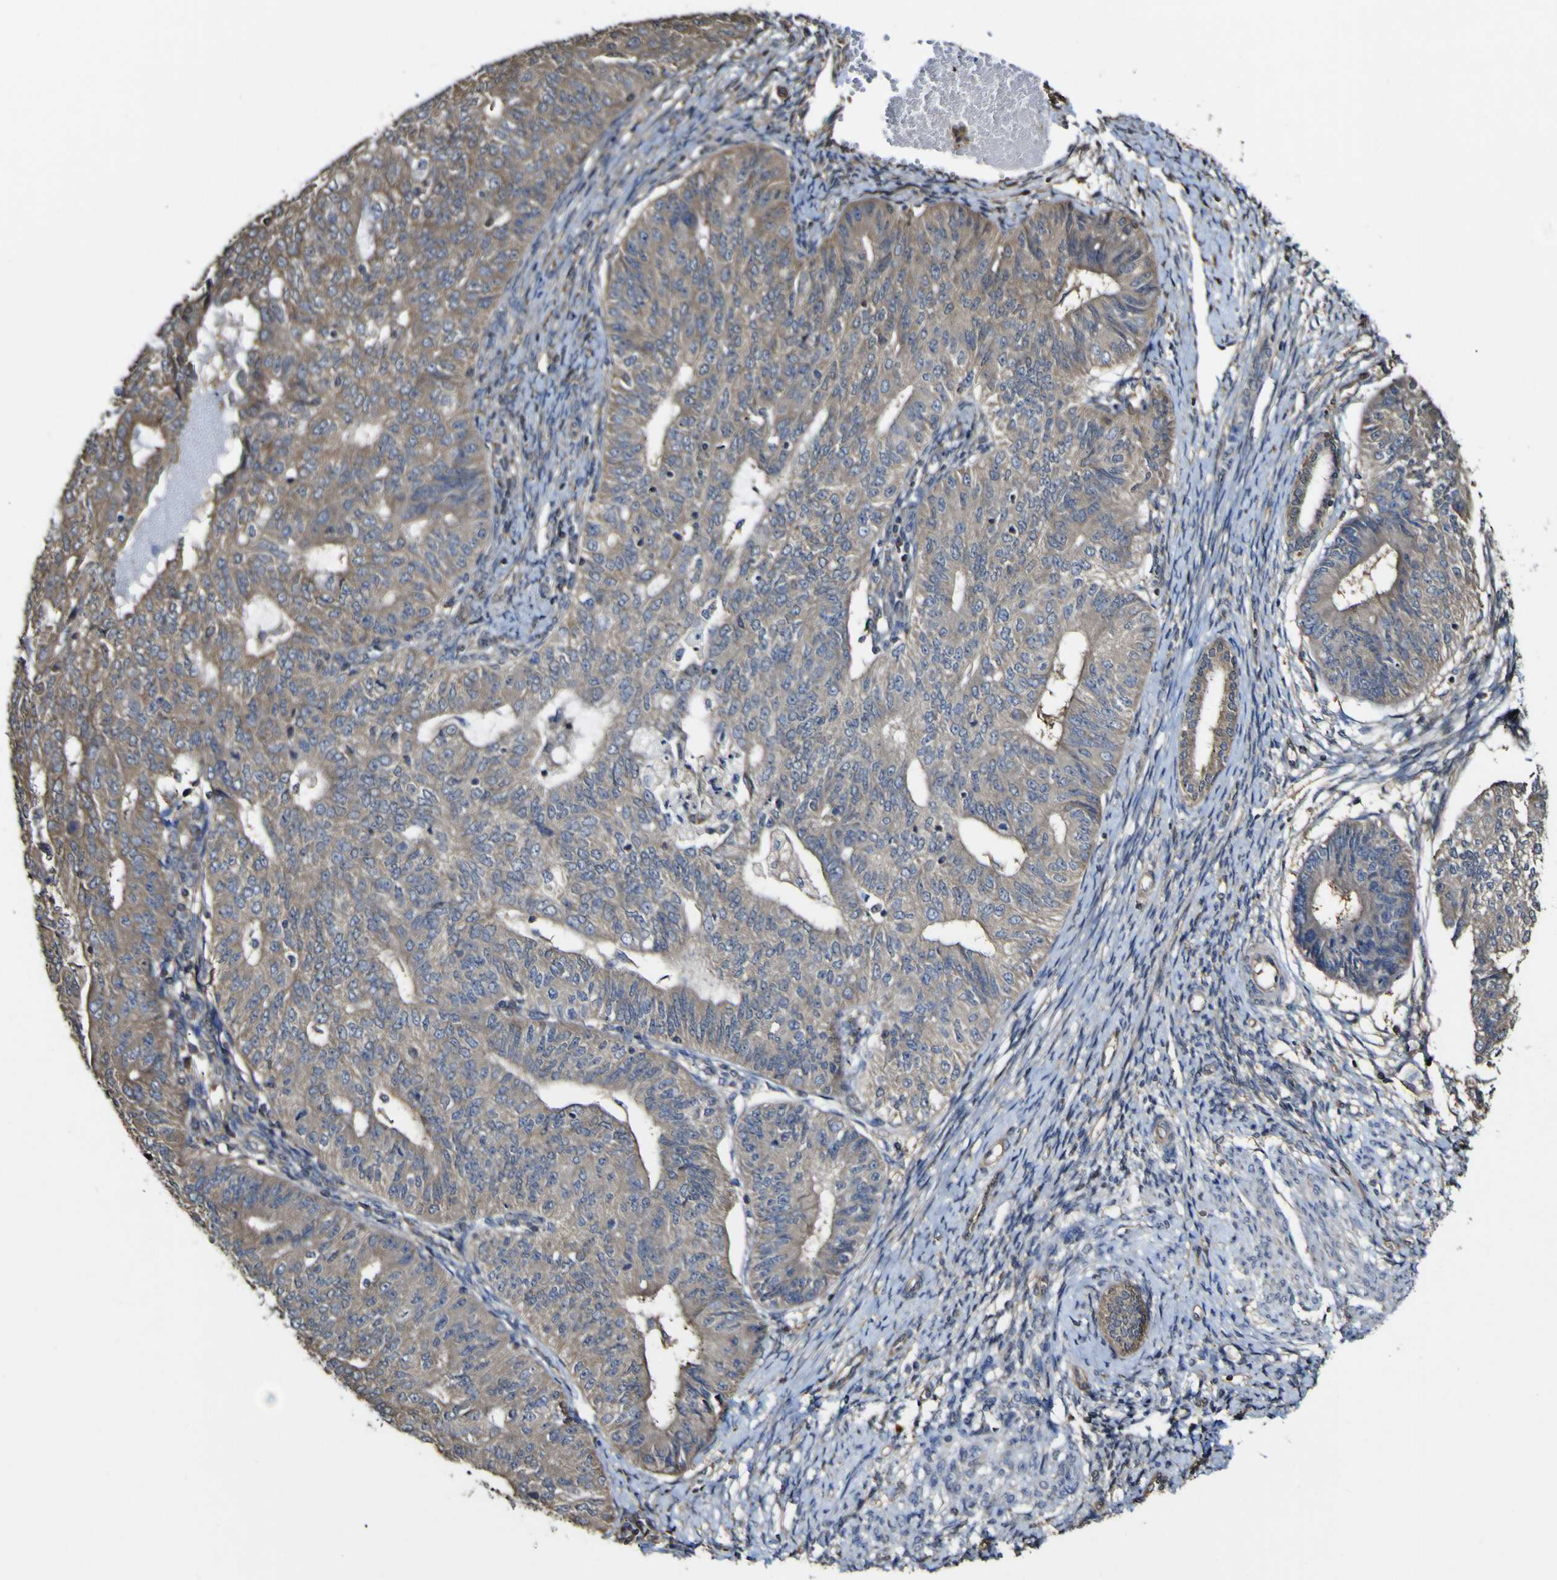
{"staining": {"intensity": "moderate", "quantity": ">75%", "location": "cytoplasmic/membranous"}, "tissue": "endometrial cancer", "cell_type": "Tumor cells", "image_type": "cancer", "snomed": [{"axis": "morphology", "description": "Adenocarcinoma, NOS"}, {"axis": "topography", "description": "Endometrium"}], "caption": "Immunohistochemical staining of endometrial adenocarcinoma shows moderate cytoplasmic/membranous protein expression in approximately >75% of tumor cells.", "gene": "PTPRR", "patient": {"sex": "female", "age": 32}}